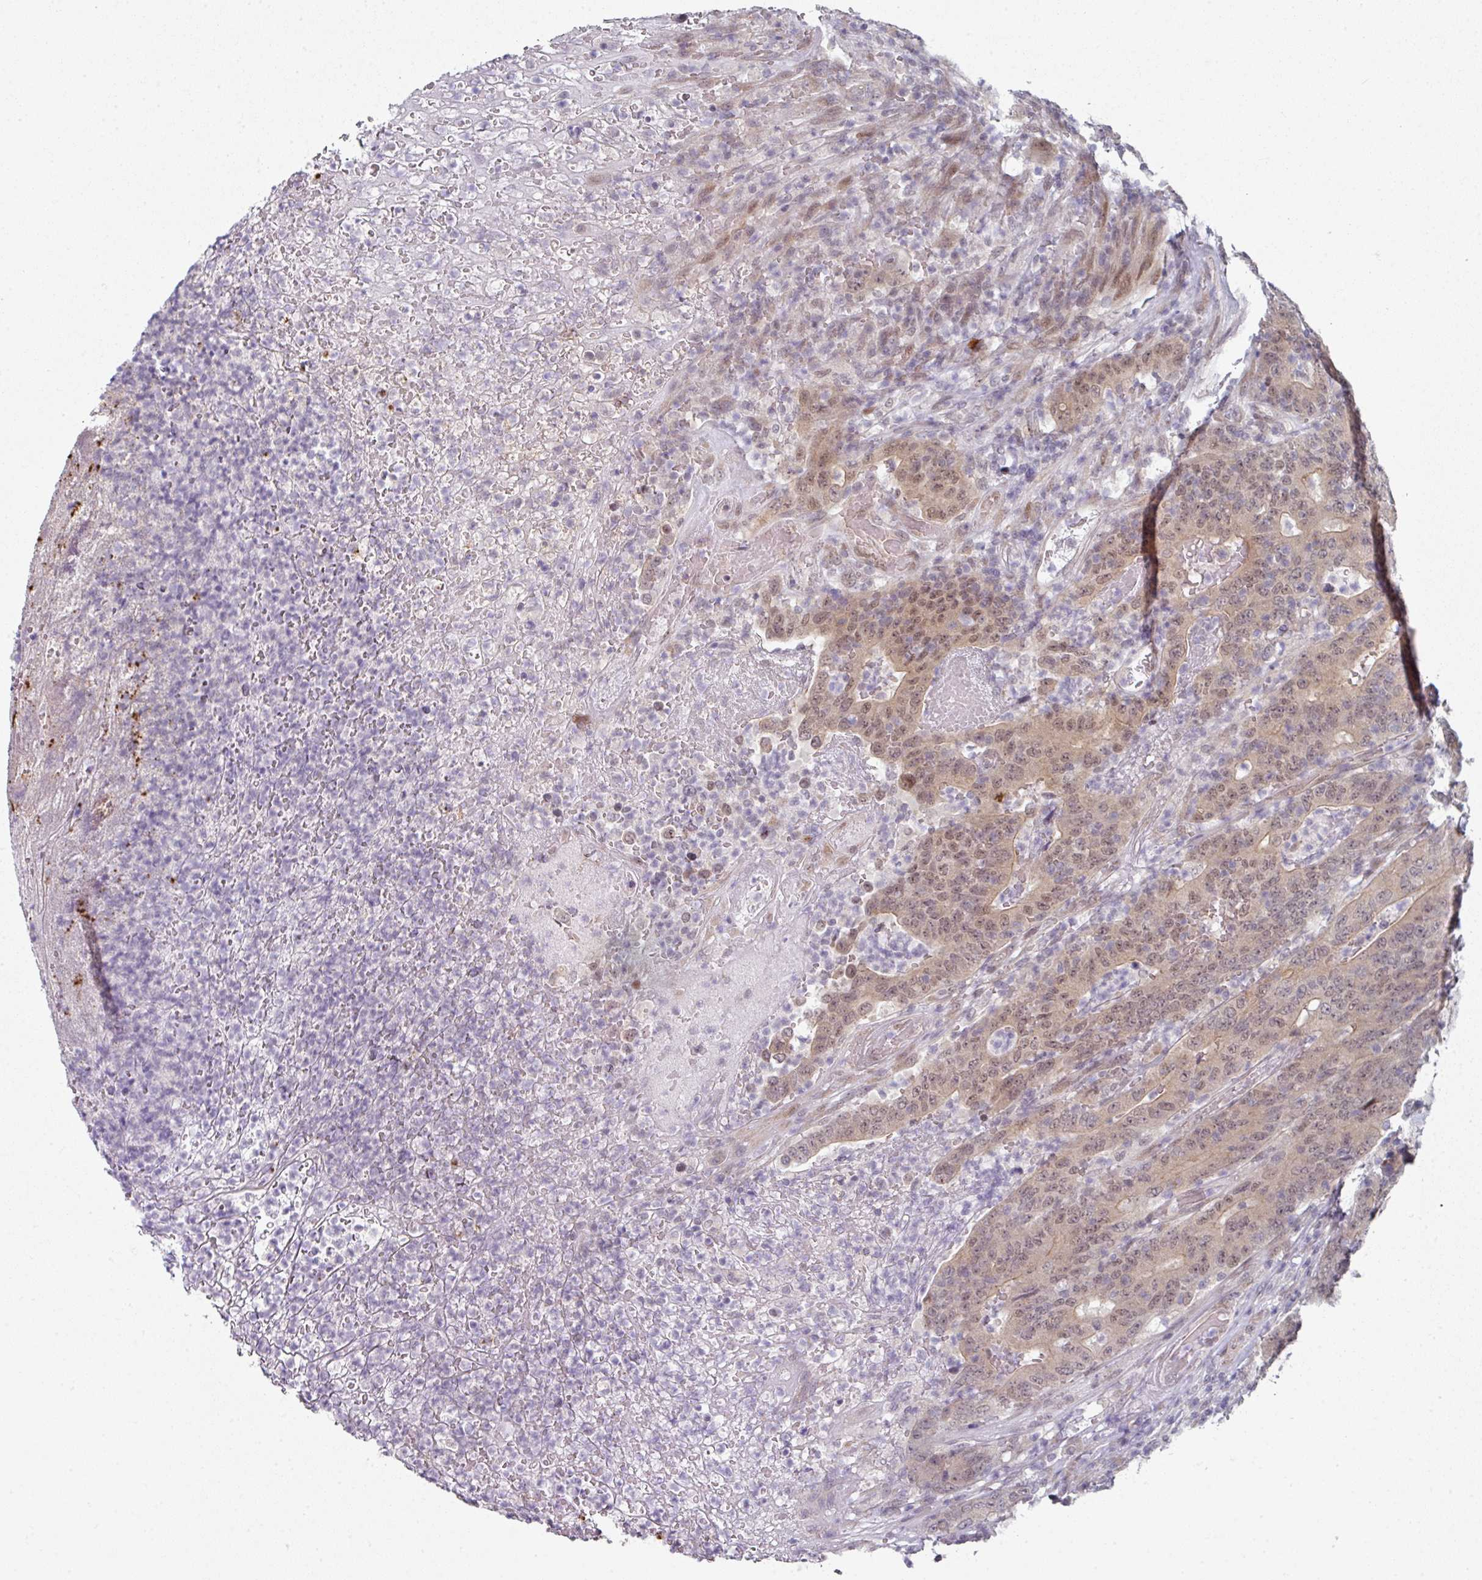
{"staining": {"intensity": "moderate", "quantity": "25%-75%", "location": "nuclear"}, "tissue": "colorectal cancer", "cell_type": "Tumor cells", "image_type": "cancer", "snomed": [{"axis": "morphology", "description": "Adenocarcinoma, NOS"}, {"axis": "topography", "description": "Colon"}], "caption": "This is an image of IHC staining of colorectal cancer, which shows moderate staining in the nuclear of tumor cells.", "gene": "TMCC1", "patient": {"sex": "female", "age": 75}}